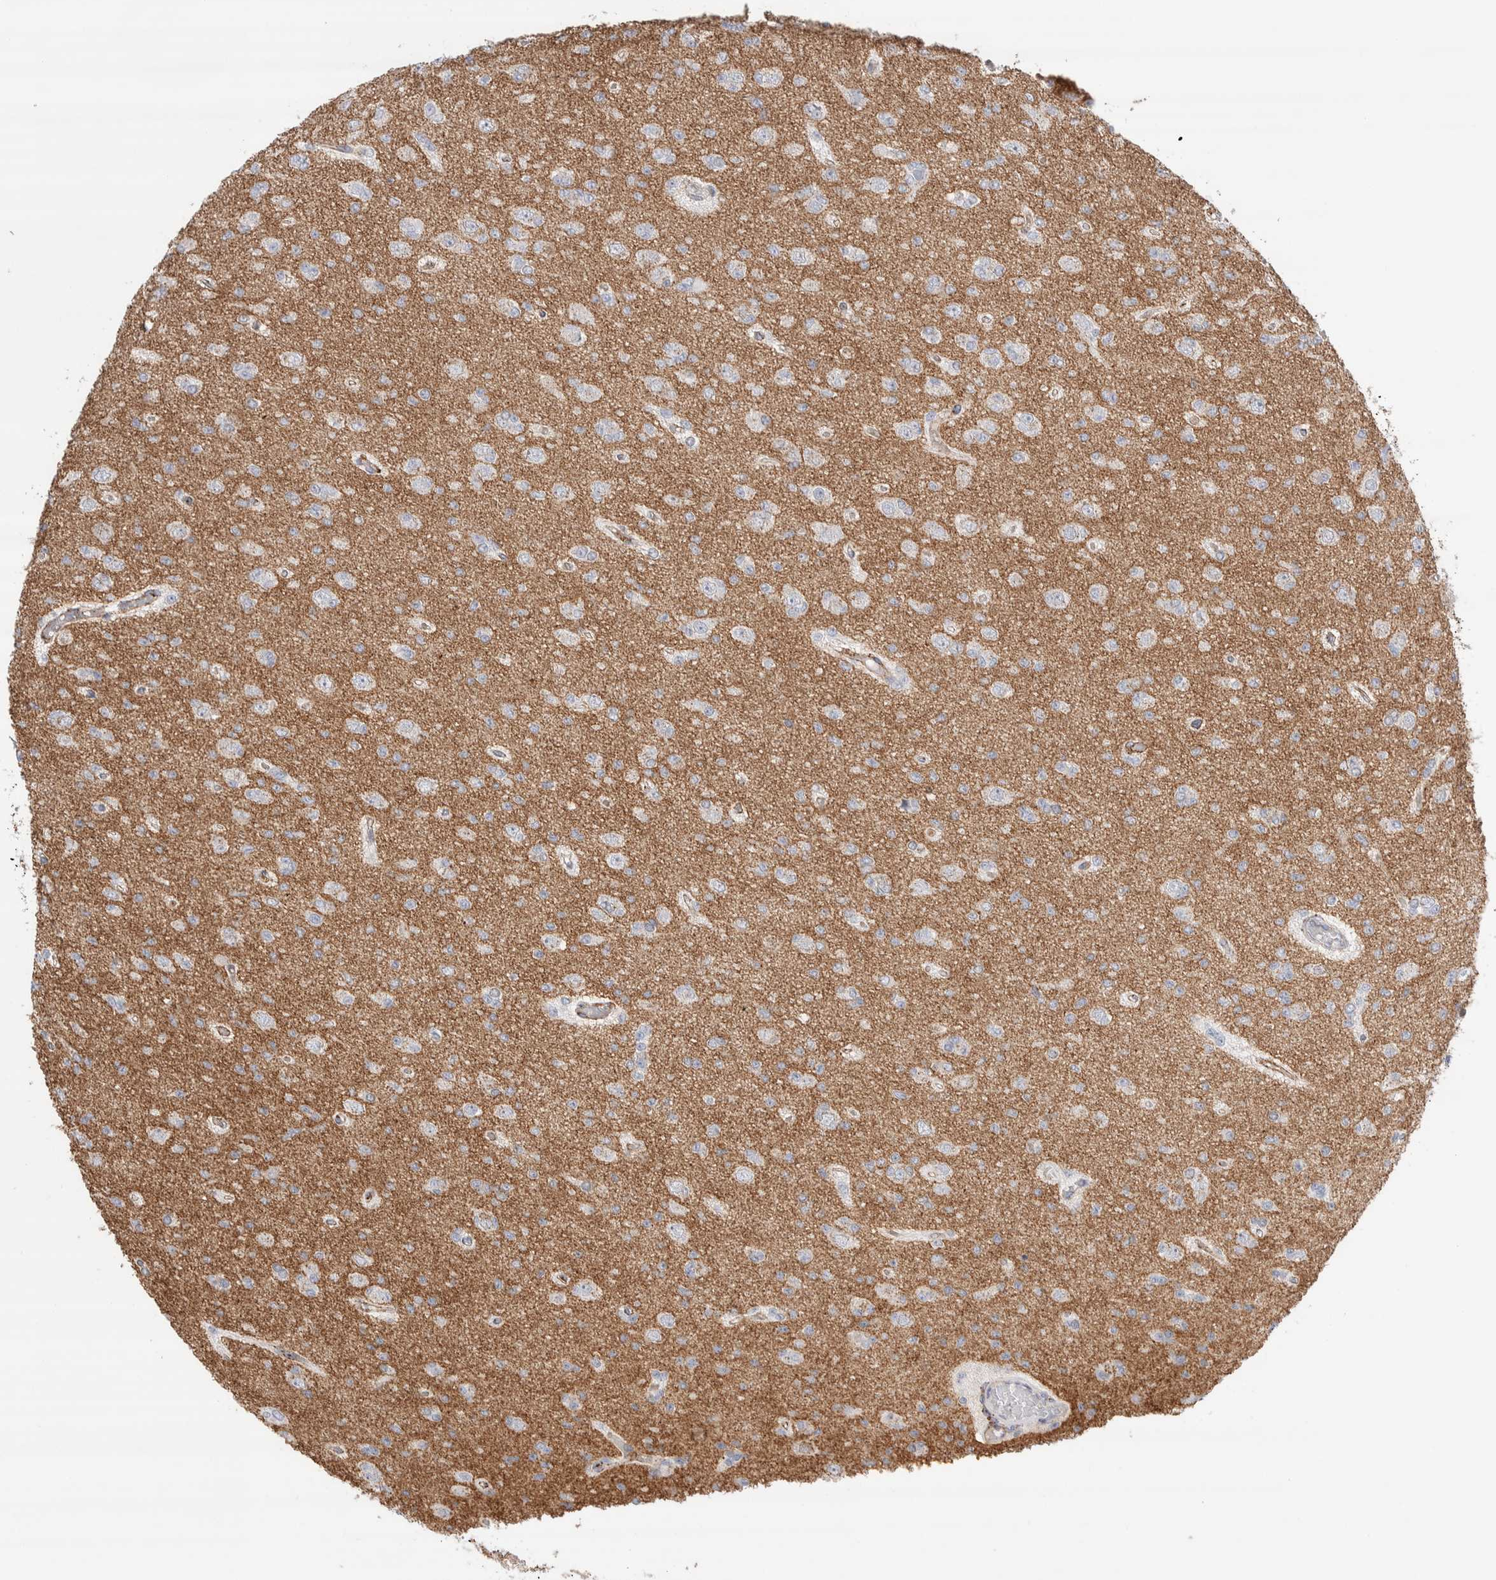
{"staining": {"intensity": "negative", "quantity": "none", "location": "none"}, "tissue": "glioma", "cell_type": "Tumor cells", "image_type": "cancer", "snomed": [{"axis": "morphology", "description": "Glioma, malignant, Low grade"}, {"axis": "topography", "description": "Brain"}], "caption": "Tumor cells show no significant positivity in glioma. The staining is performed using DAB brown chromogen with nuclei counter-stained in using hematoxylin.", "gene": "SEPTIN4", "patient": {"sex": "female", "age": 22}}